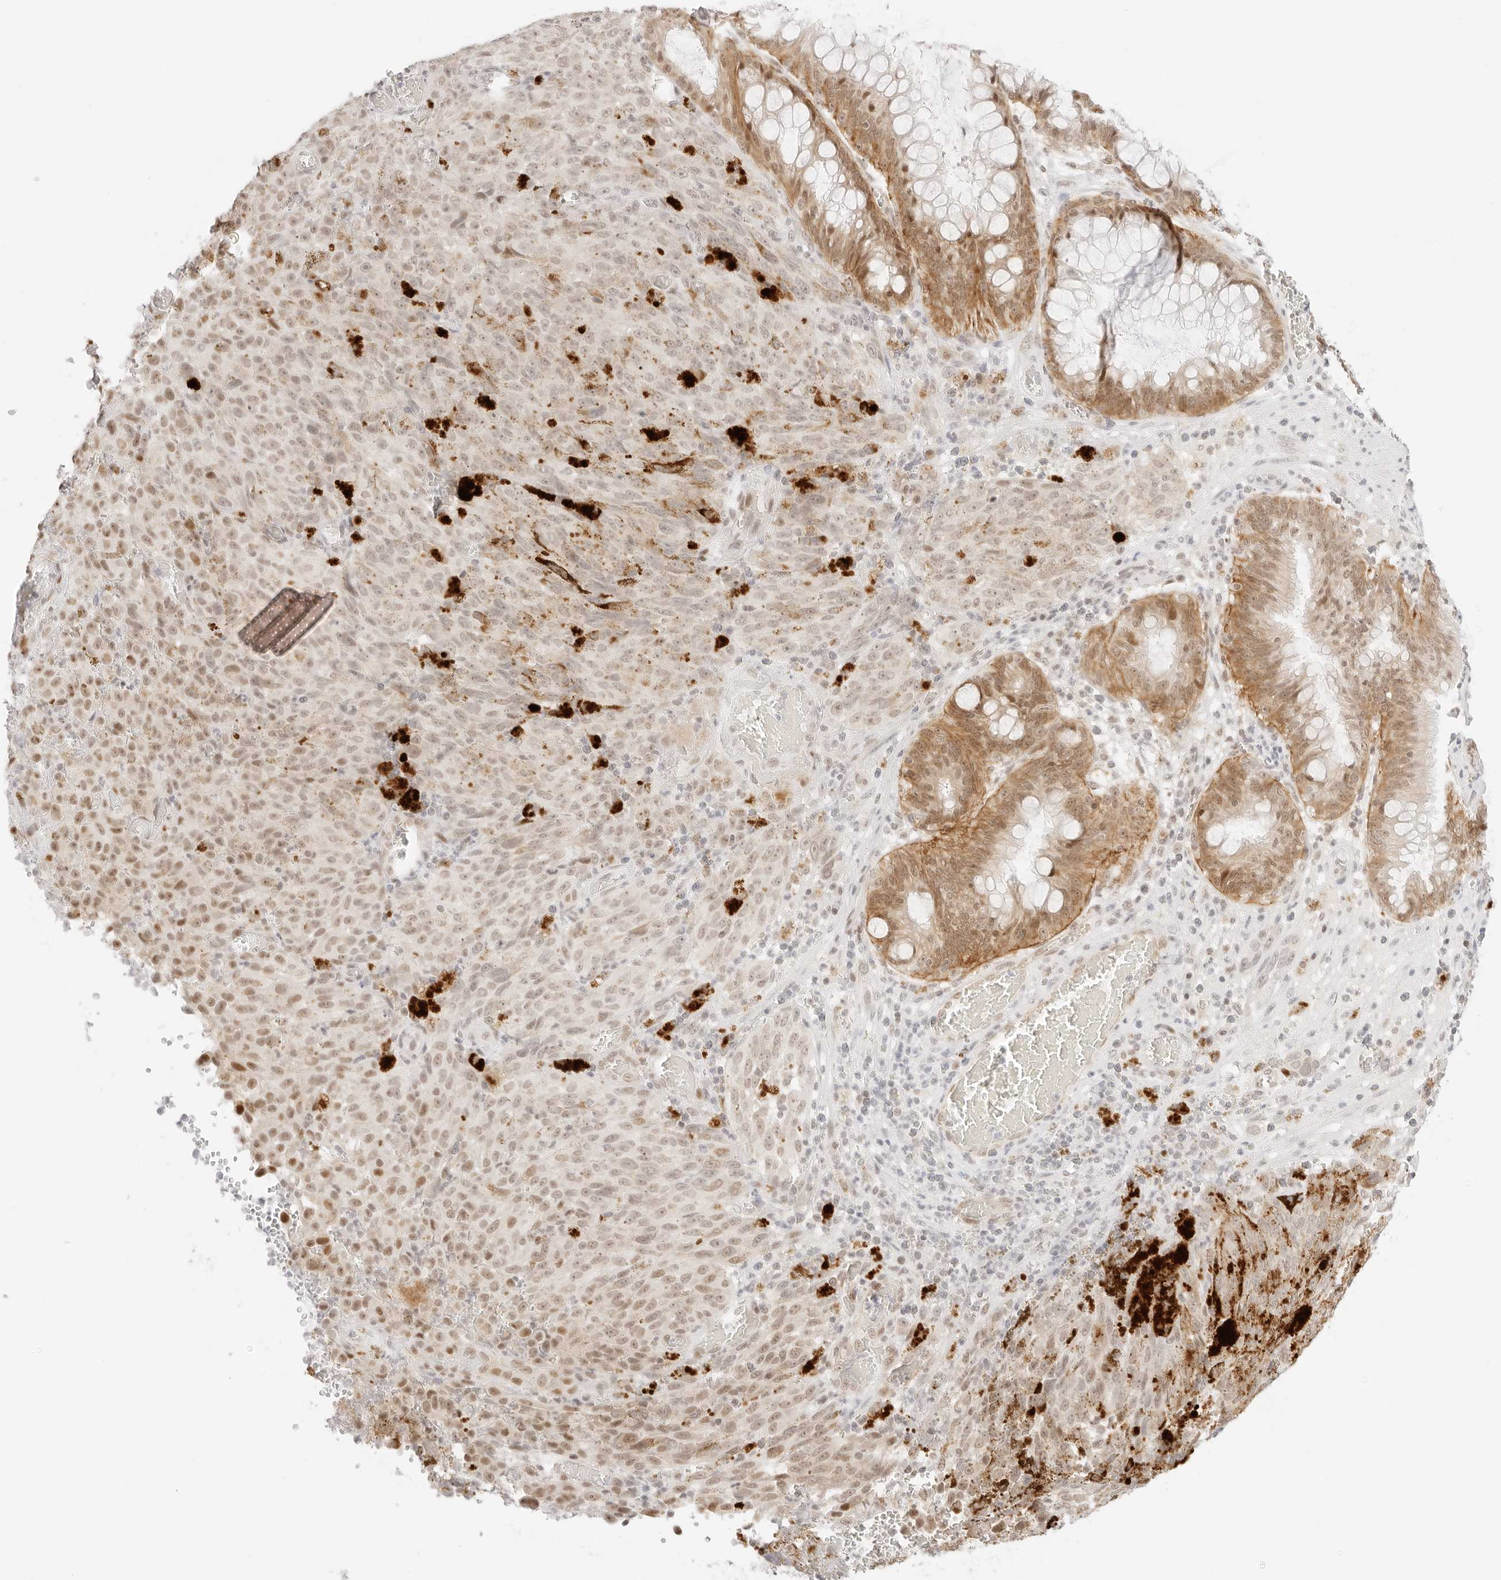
{"staining": {"intensity": "moderate", "quantity": "<25%", "location": "nuclear"}, "tissue": "melanoma", "cell_type": "Tumor cells", "image_type": "cancer", "snomed": [{"axis": "morphology", "description": "Malignant melanoma, NOS"}, {"axis": "topography", "description": "Rectum"}], "caption": "Malignant melanoma stained with immunohistochemistry (IHC) shows moderate nuclear positivity in about <25% of tumor cells.", "gene": "ITGA6", "patient": {"sex": "female", "age": 81}}